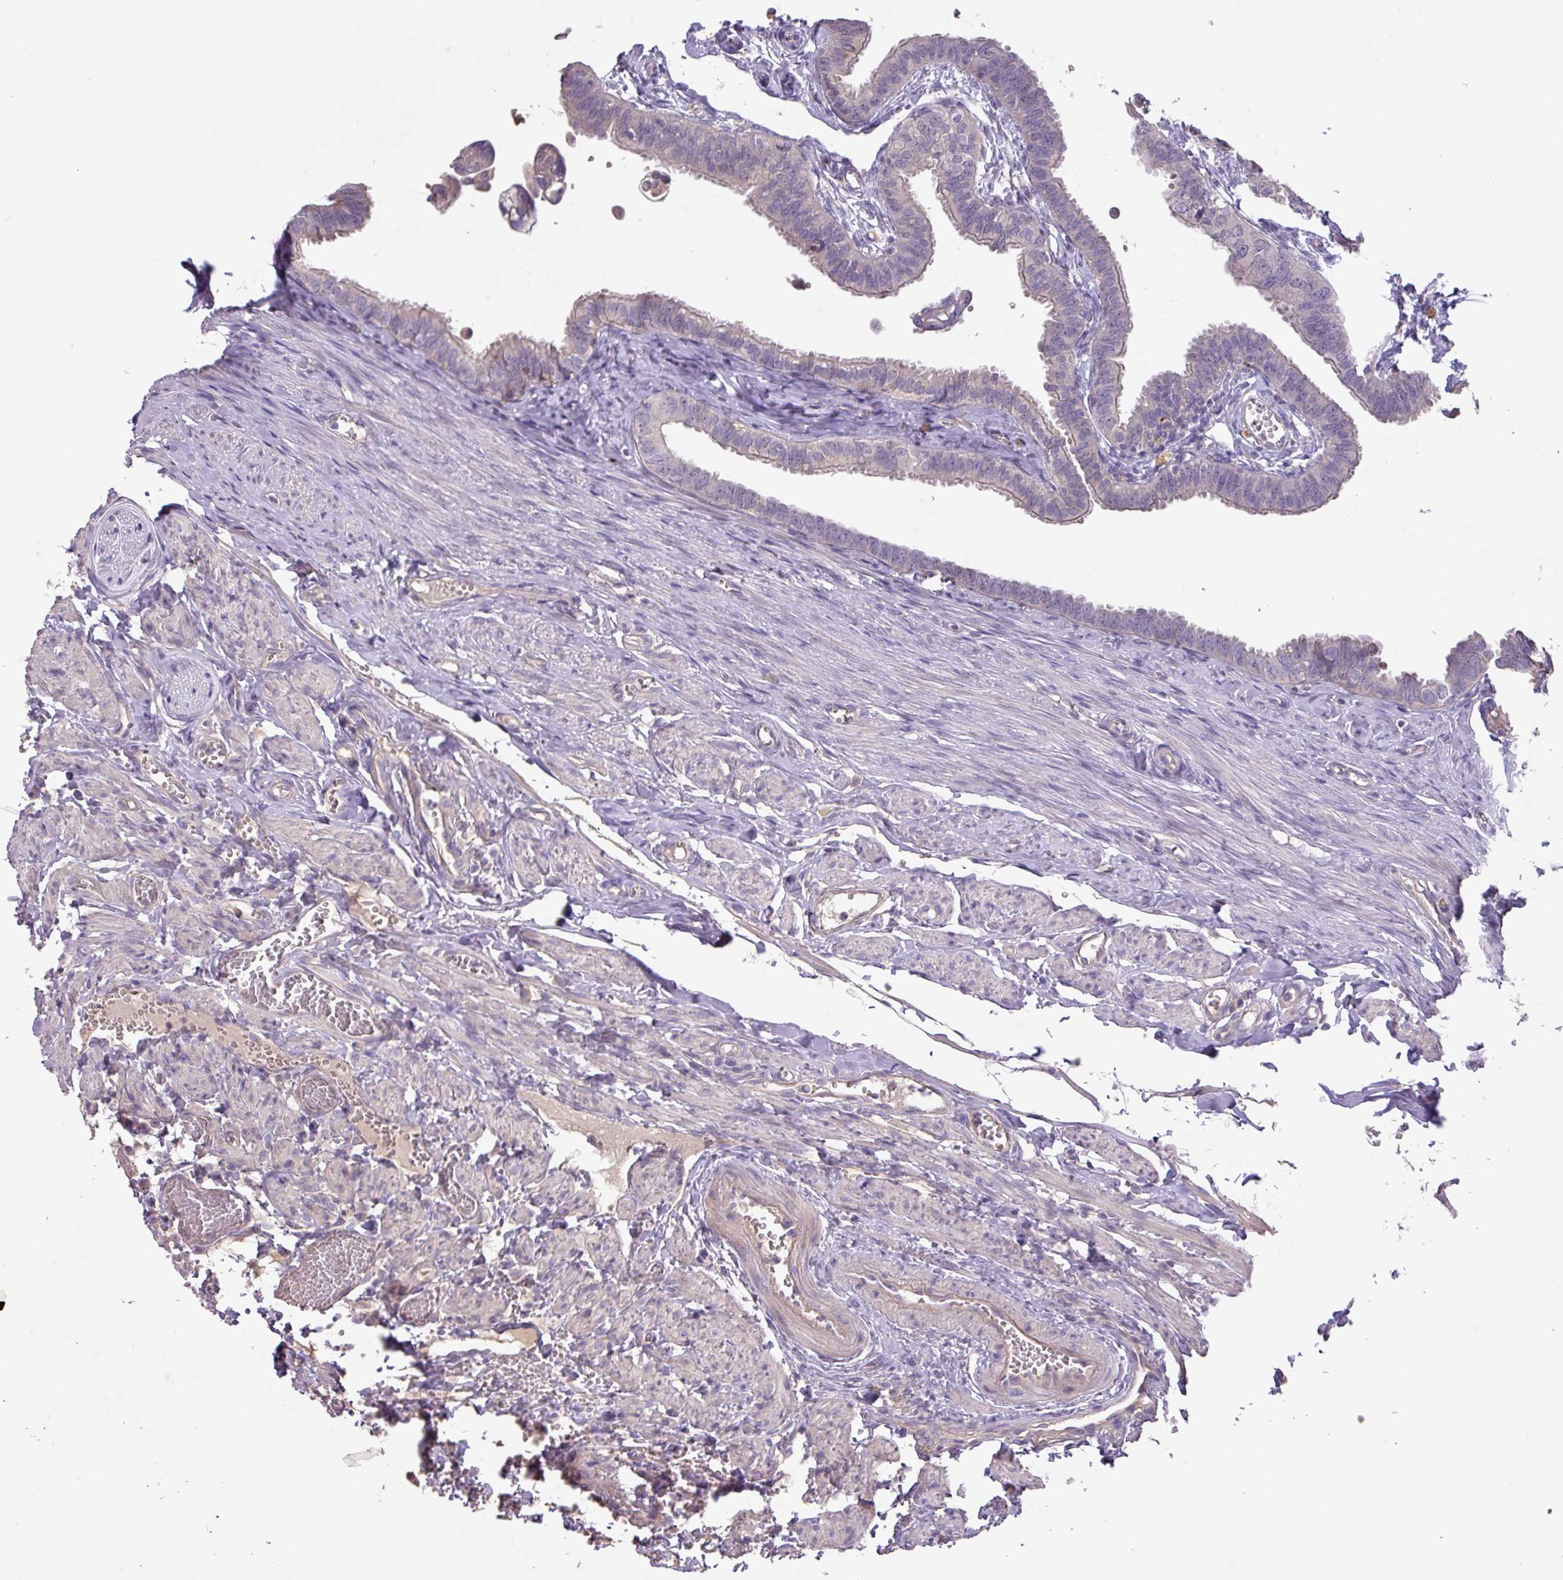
{"staining": {"intensity": "weak", "quantity": "25%-75%", "location": "cytoplasmic/membranous"}, "tissue": "fallopian tube", "cell_type": "Glandular cells", "image_type": "normal", "snomed": [{"axis": "morphology", "description": "Normal tissue, NOS"}, {"axis": "morphology", "description": "Carcinoma, NOS"}, {"axis": "topography", "description": "Fallopian tube"}, {"axis": "topography", "description": "Ovary"}], "caption": "A high-resolution image shows IHC staining of normal fallopian tube, which exhibits weak cytoplasmic/membranous staining in approximately 25%-75% of glandular cells.", "gene": "PRADC1", "patient": {"sex": "female", "age": 59}}